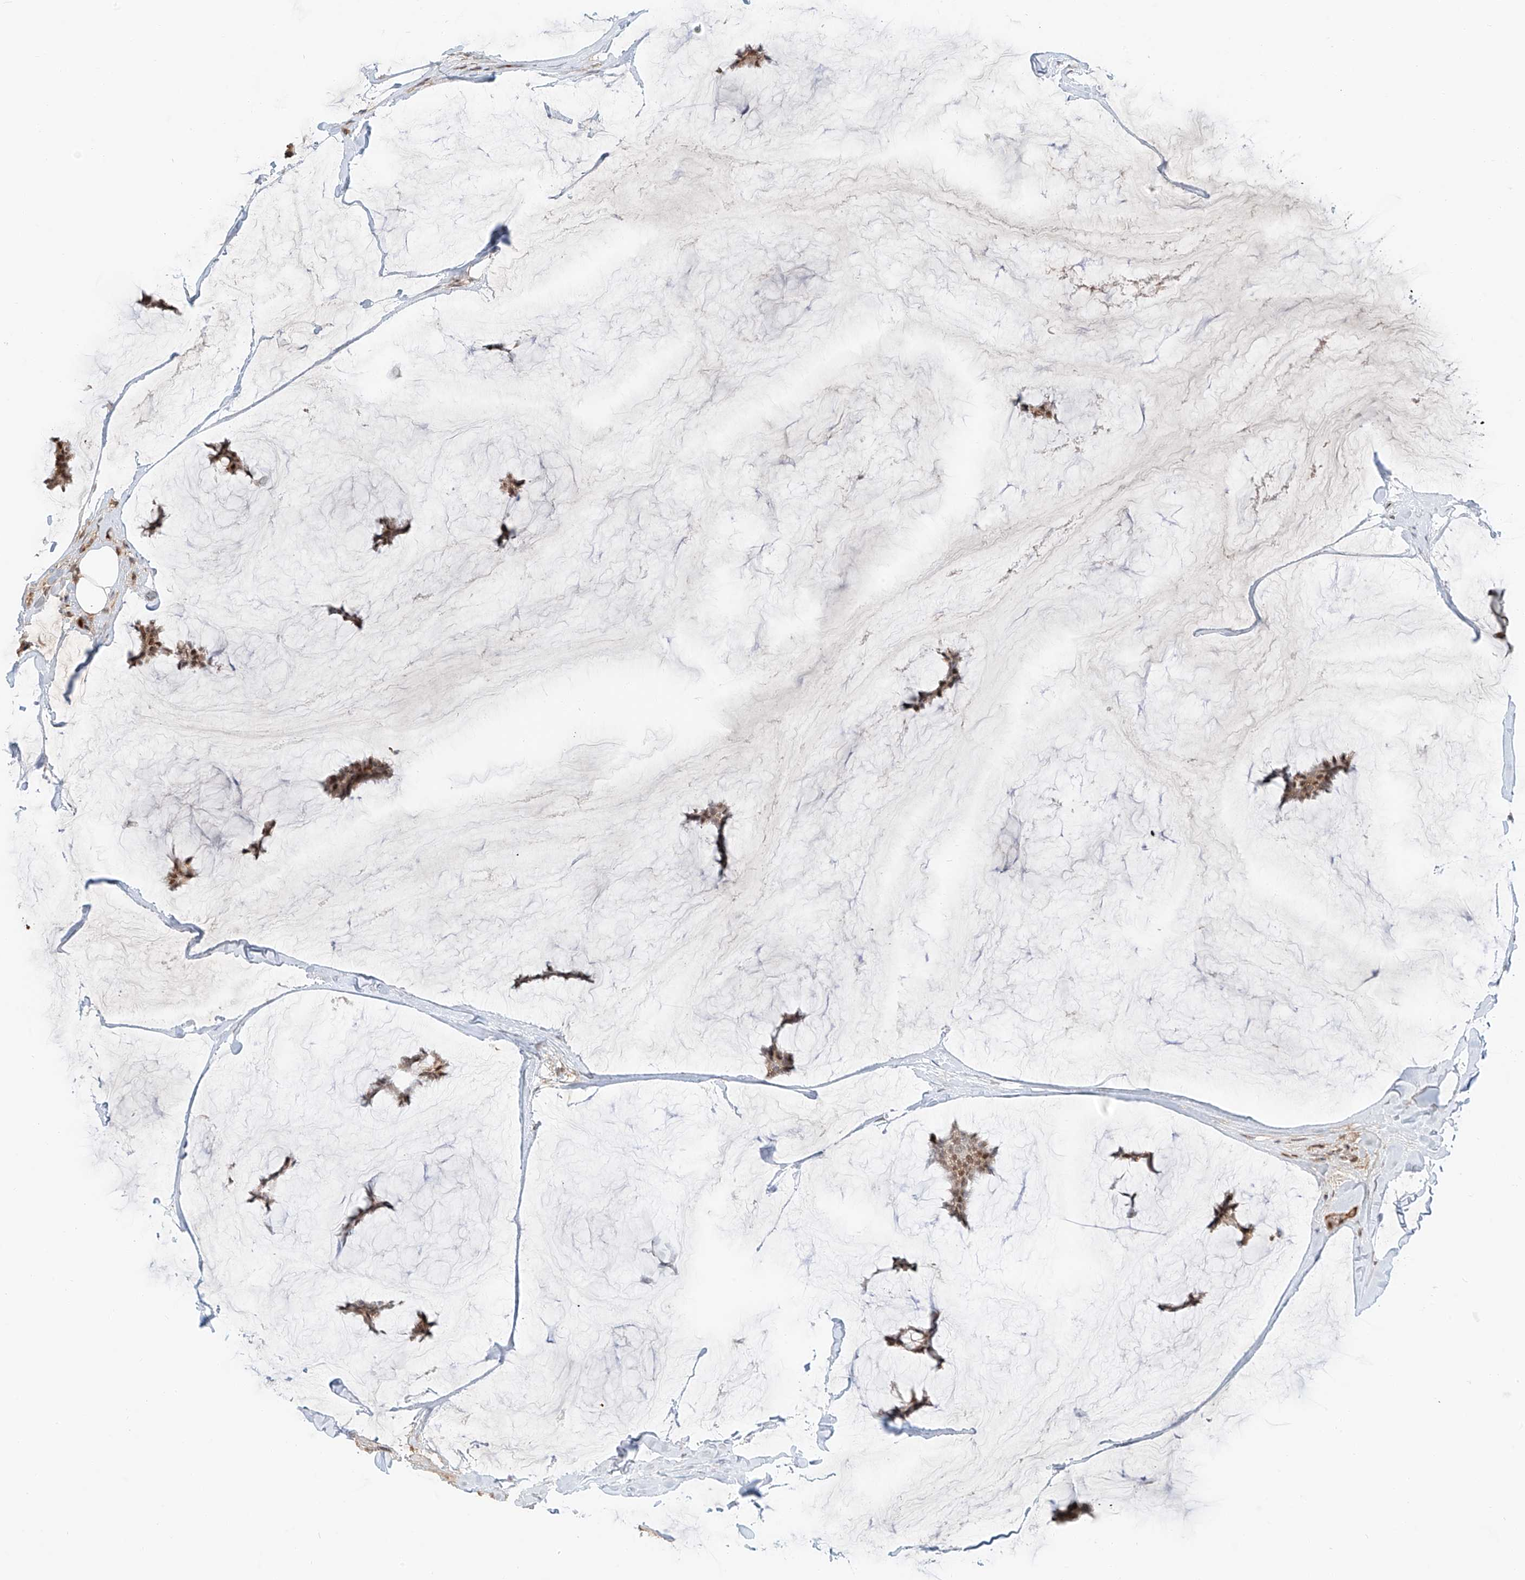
{"staining": {"intensity": "moderate", "quantity": ">75%", "location": "cytoplasmic/membranous,nuclear"}, "tissue": "breast cancer", "cell_type": "Tumor cells", "image_type": "cancer", "snomed": [{"axis": "morphology", "description": "Duct carcinoma"}, {"axis": "topography", "description": "Breast"}], "caption": "DAB (3,3'-diaminobenzidine) immunohistochemical staining of breast cancer exhibits moderate cytoplasmic/membranous and nuclear protein positivity in about >75% of tumor cells. The staining was performed using DAB (3,3'-diaminobenzidine), with brown indicating positive protein expression. Nuclei are stained blue with hematoxylin.", "gene": "CEP162", "patient": {"sex": "female", "age": 93}}